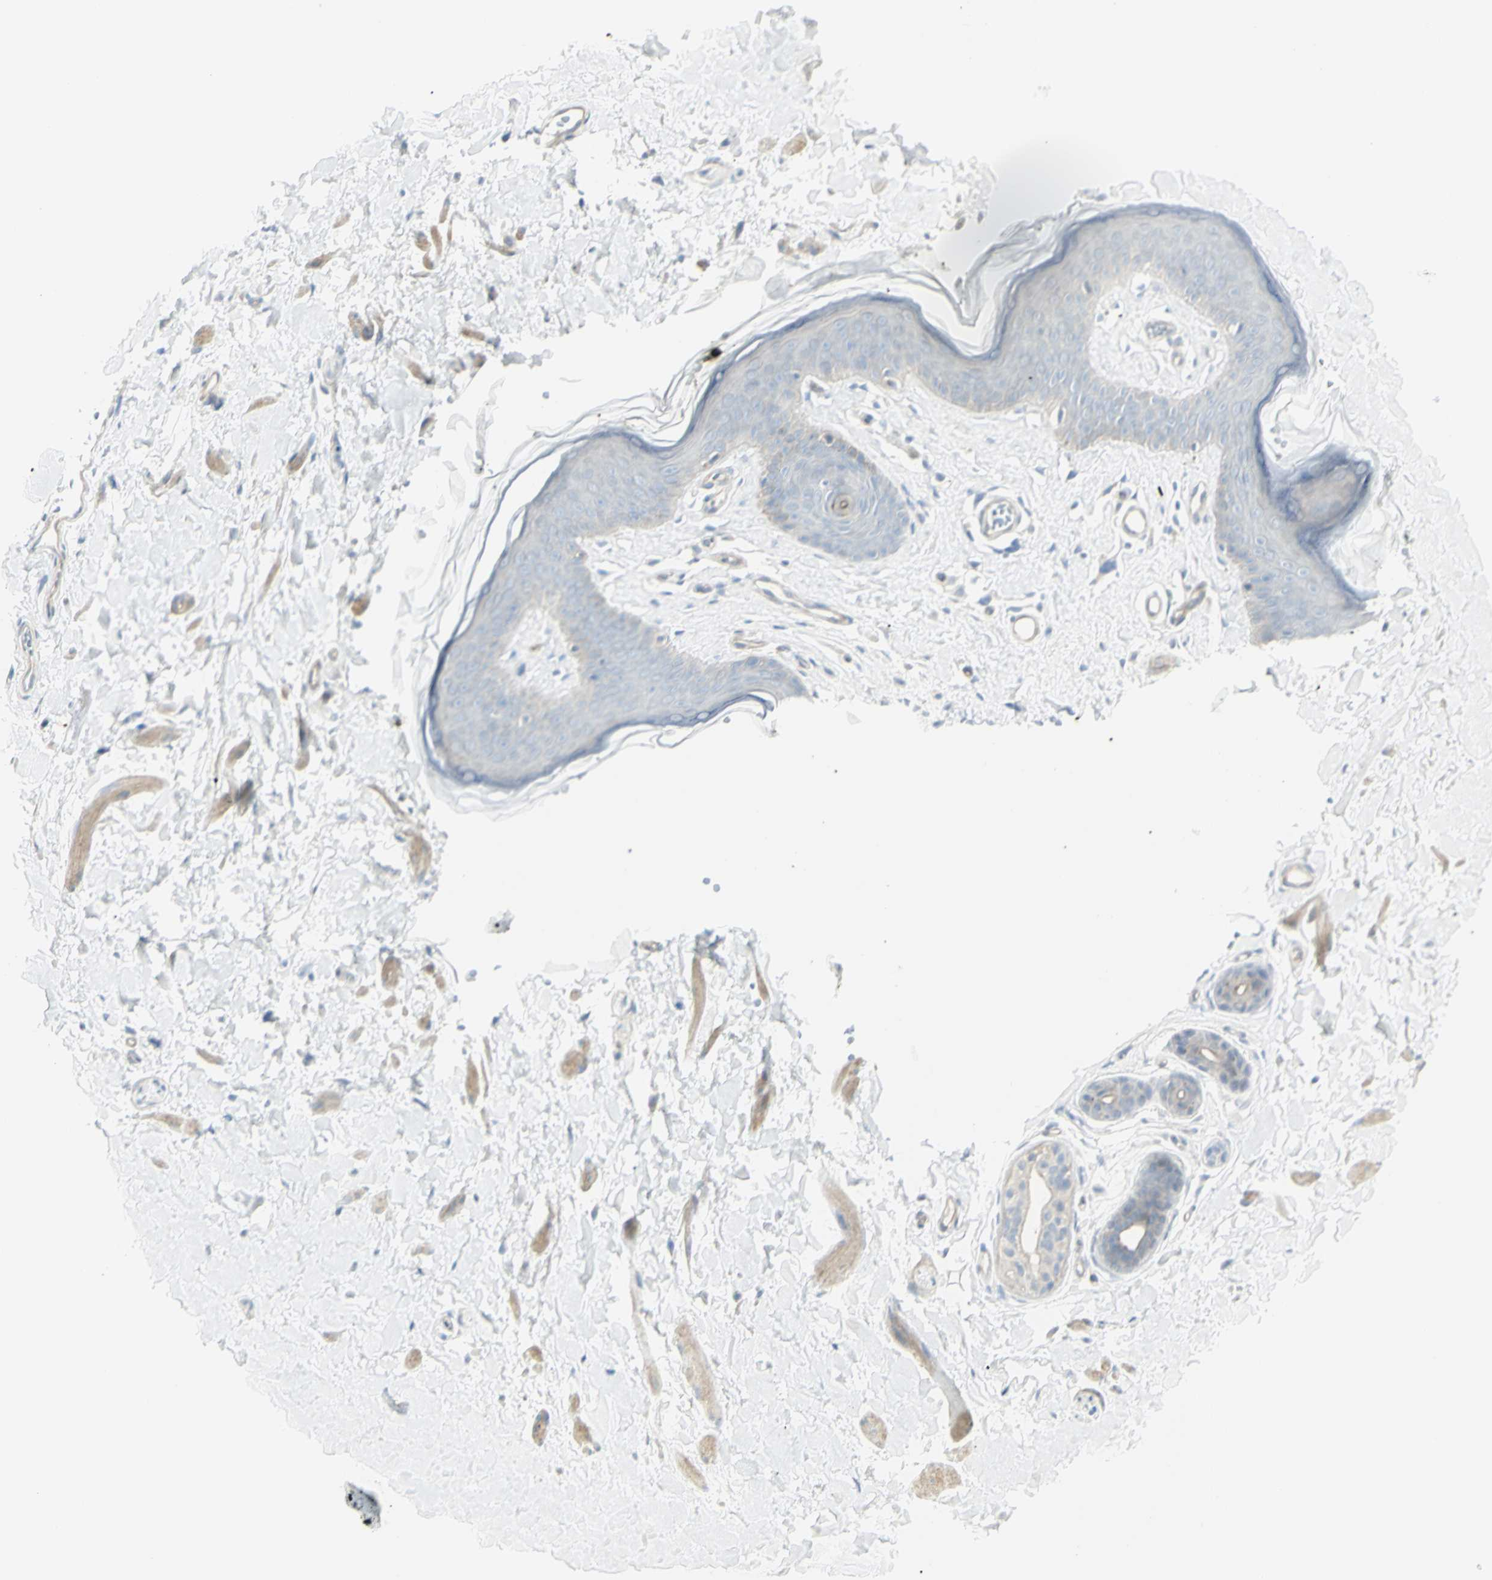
{"staining": {"intensity": "negative", "quantity": "none", "location": "none"}, "tissue": "skin", "cell_type": "Epidermal cells", "image_type": "normal", "snomed": [{"axis": "morphology", "description": "Normal tissue, NOS"}, {"axis": "morphology", "description": "Inflammation, NOS"}, {"axis": "topography", "description": "Vulva"}], "caption": "This is an IHC micrograph of normal human skin. There is no staining in epidermal cells.", "gene": "NDST4", "patient": {"sex": "female", "age": 84}}